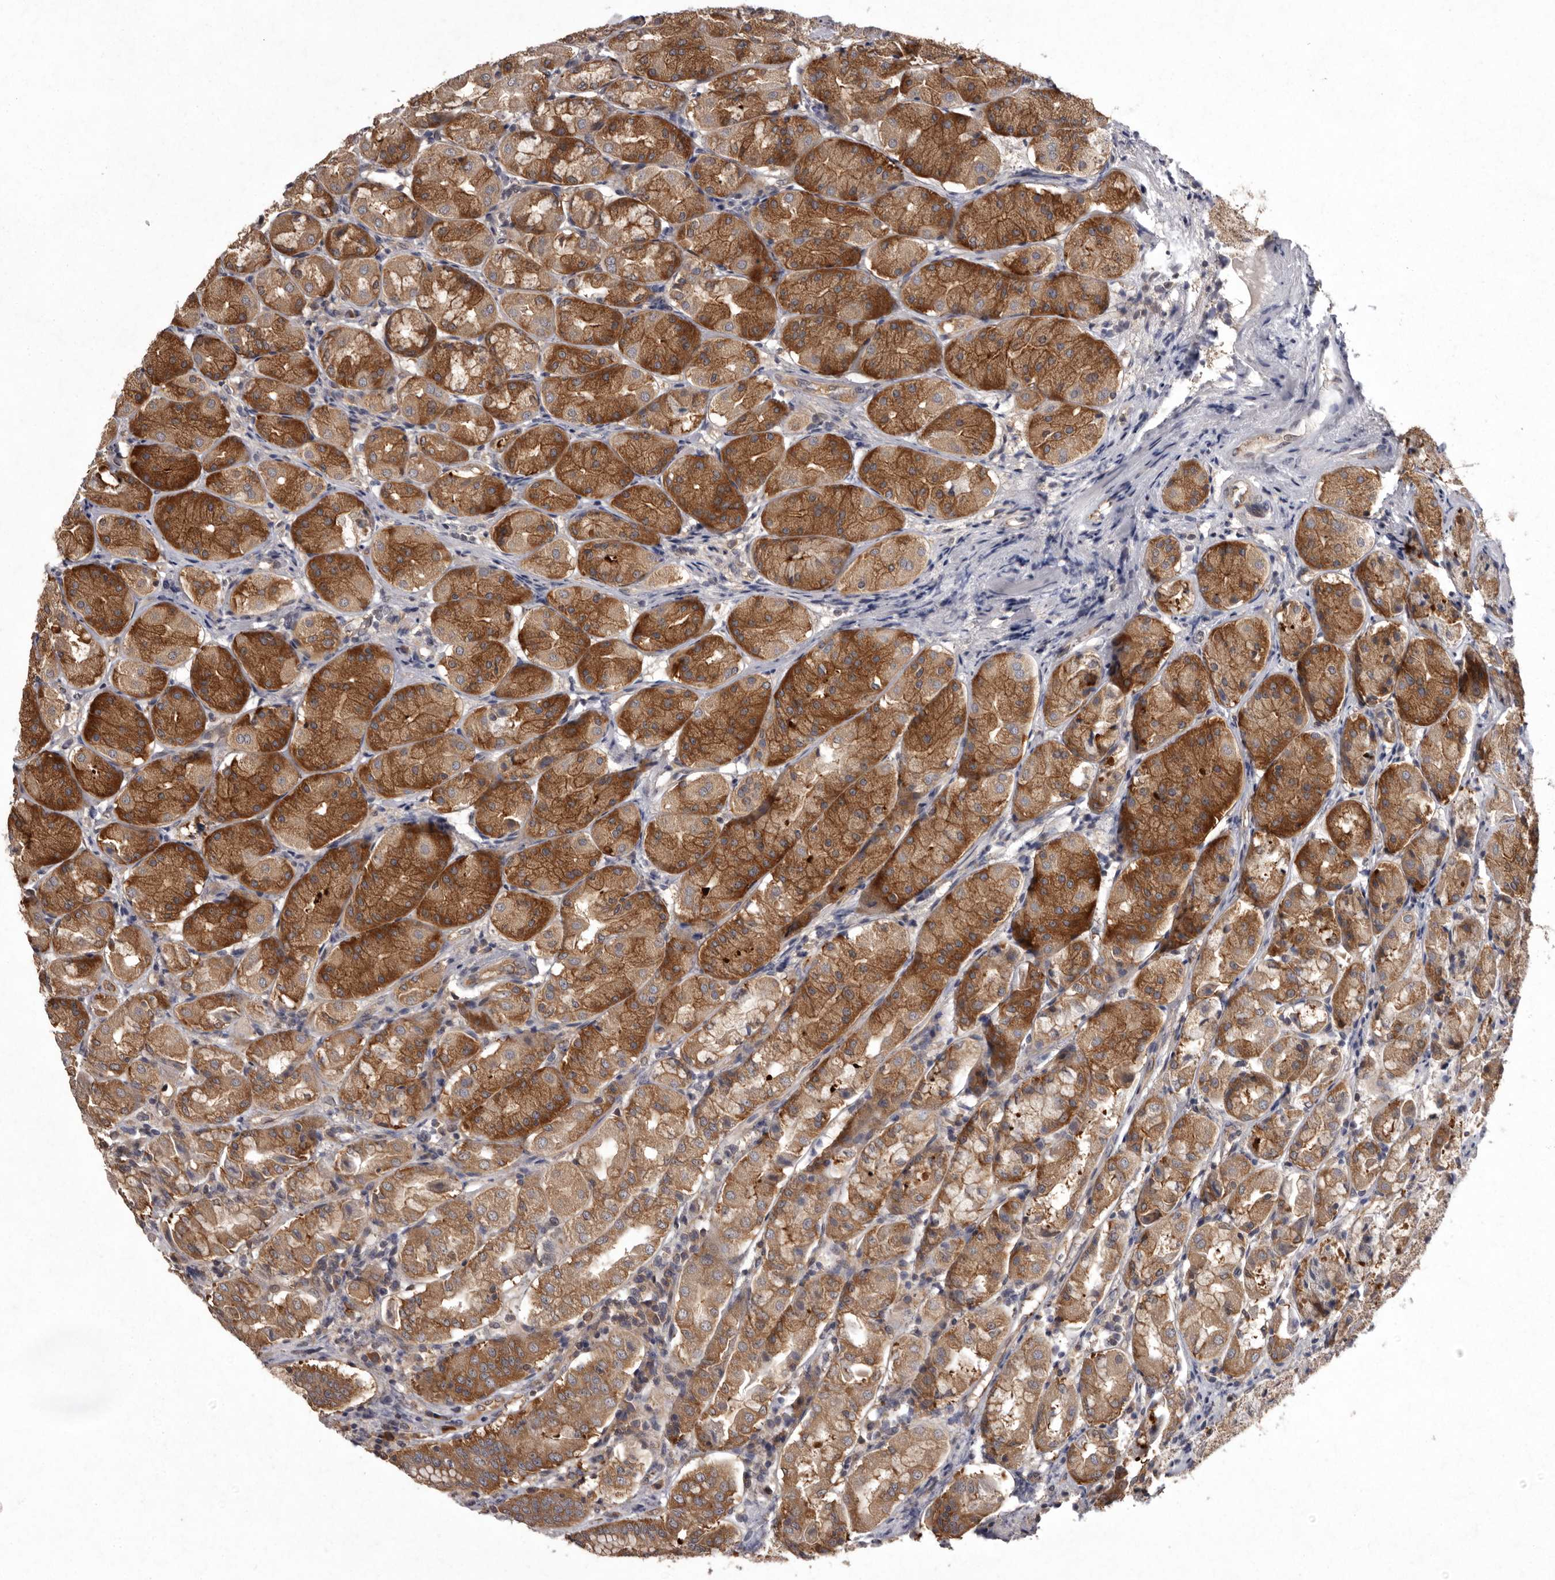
{"staining": {"intensity": "strong", "quantity": ">75%", "location": "cytoplasmic/membranous"}, "tissue": "stomach", "cell_type": "Glandular cells", "image_type": "normal", "snomed": [{"axis": "morphology", "description": "Normal tissue, NOS"}, {"axis": "topography", "description": "Stomach"}, {"axis": "topography", "description": "Stomach, lower"}], "caption": "This photomicrograph reveals normal stomach stained with IHC to label a protein in brown. The cytoplasmic/membranous of glandular cells show strong positivity for the protein. Nuclei are counter-stained blue.", "gene": "DARS1", "patient": {"sex": "female", "age": 56}}